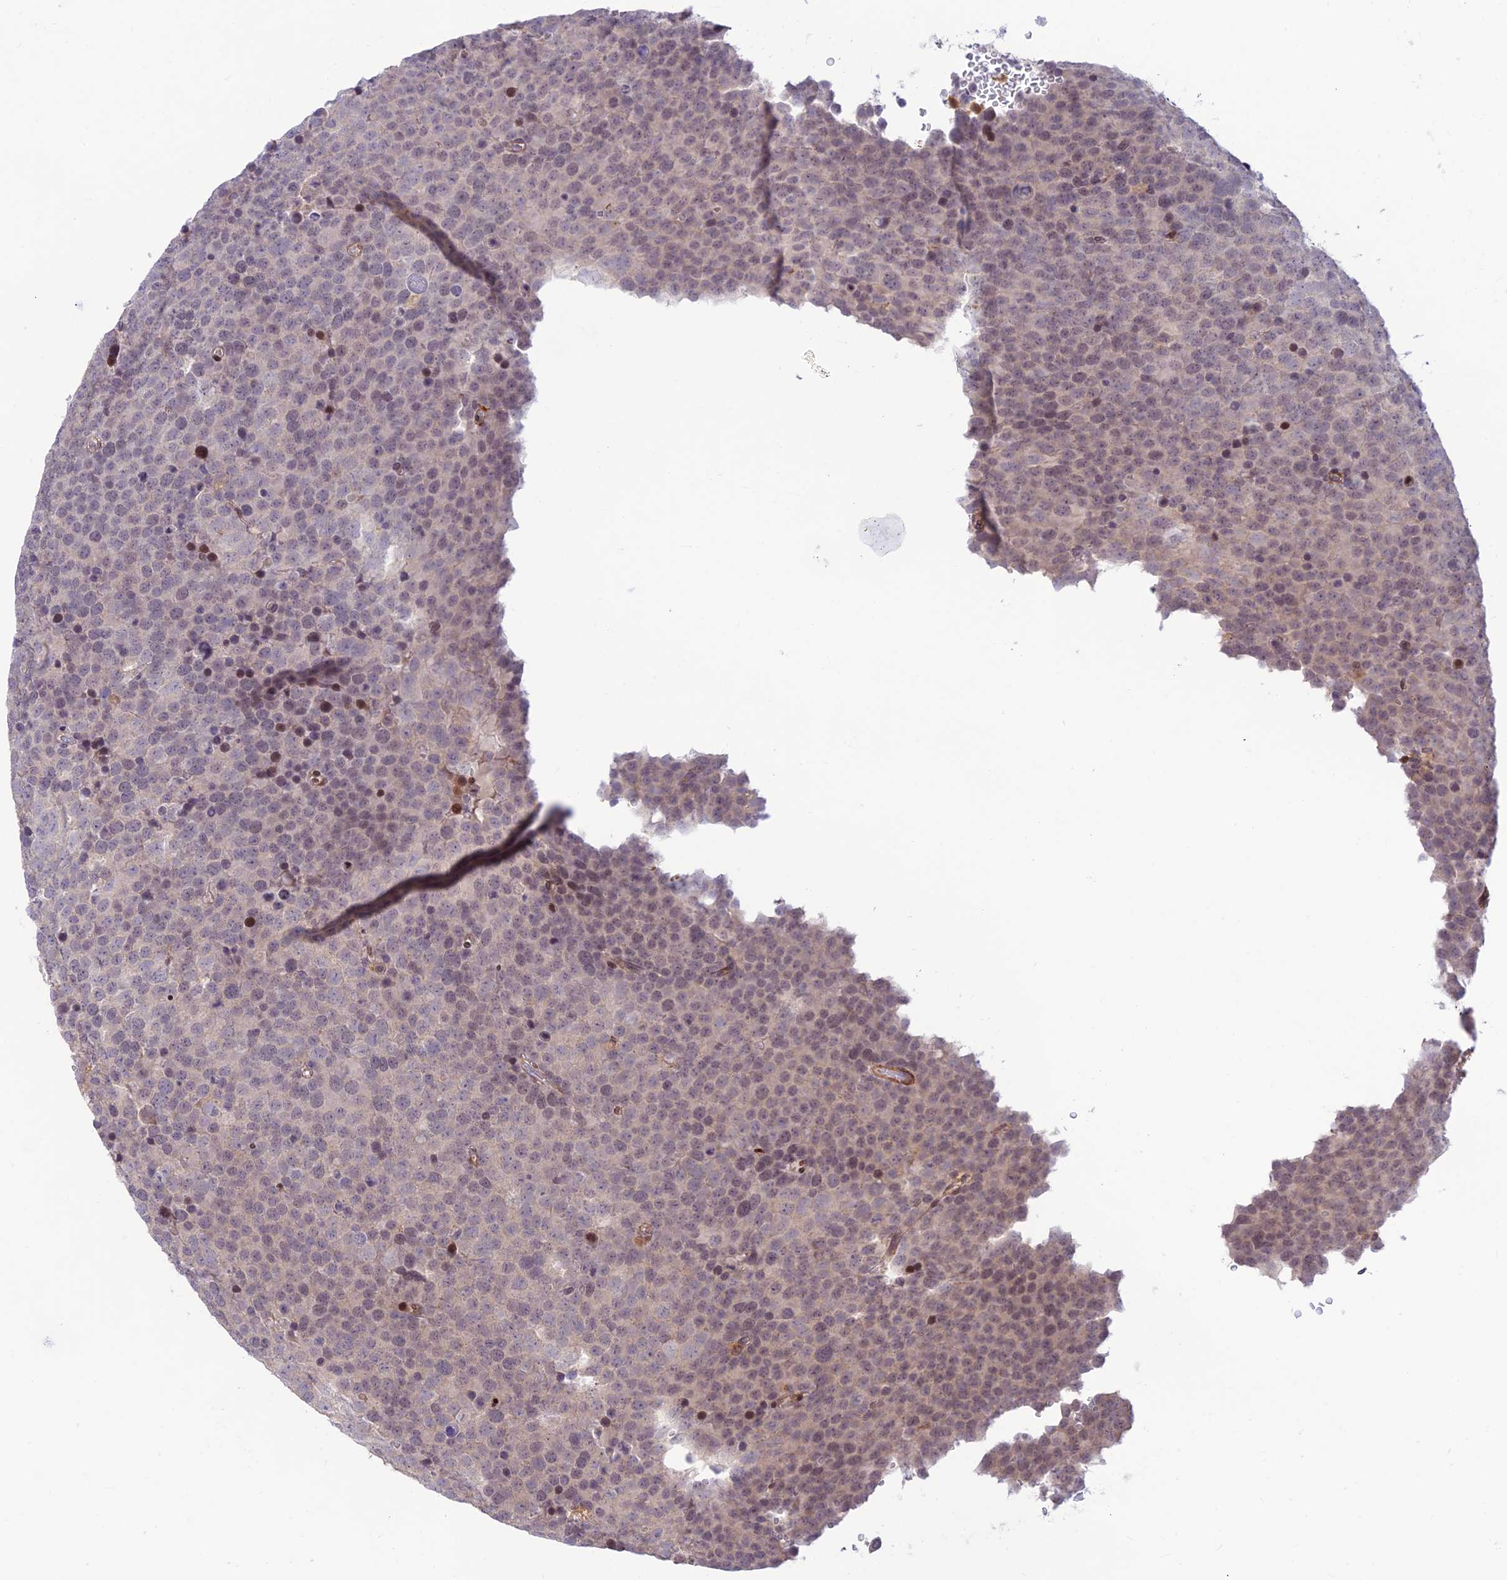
{"staining": {"intensity": "moderate", "quantity": "<25%", "location": "nuclear"}, "tissue": "testis cancer", "cell_type": "Tumor cells", "image_type": "cancer", "snomed": [{"axis": "morphology", "description": "Seminoma, NOS"}, {"axis": "topography", "description": "Testis"}], "caption": "Protein analysis of testis cancer (seminoma) tissue displays moderate nuclear staining in about <25% of tumor cells.", "gene": "FAM186B", "patient": {"sex": "male", "age": 71}}